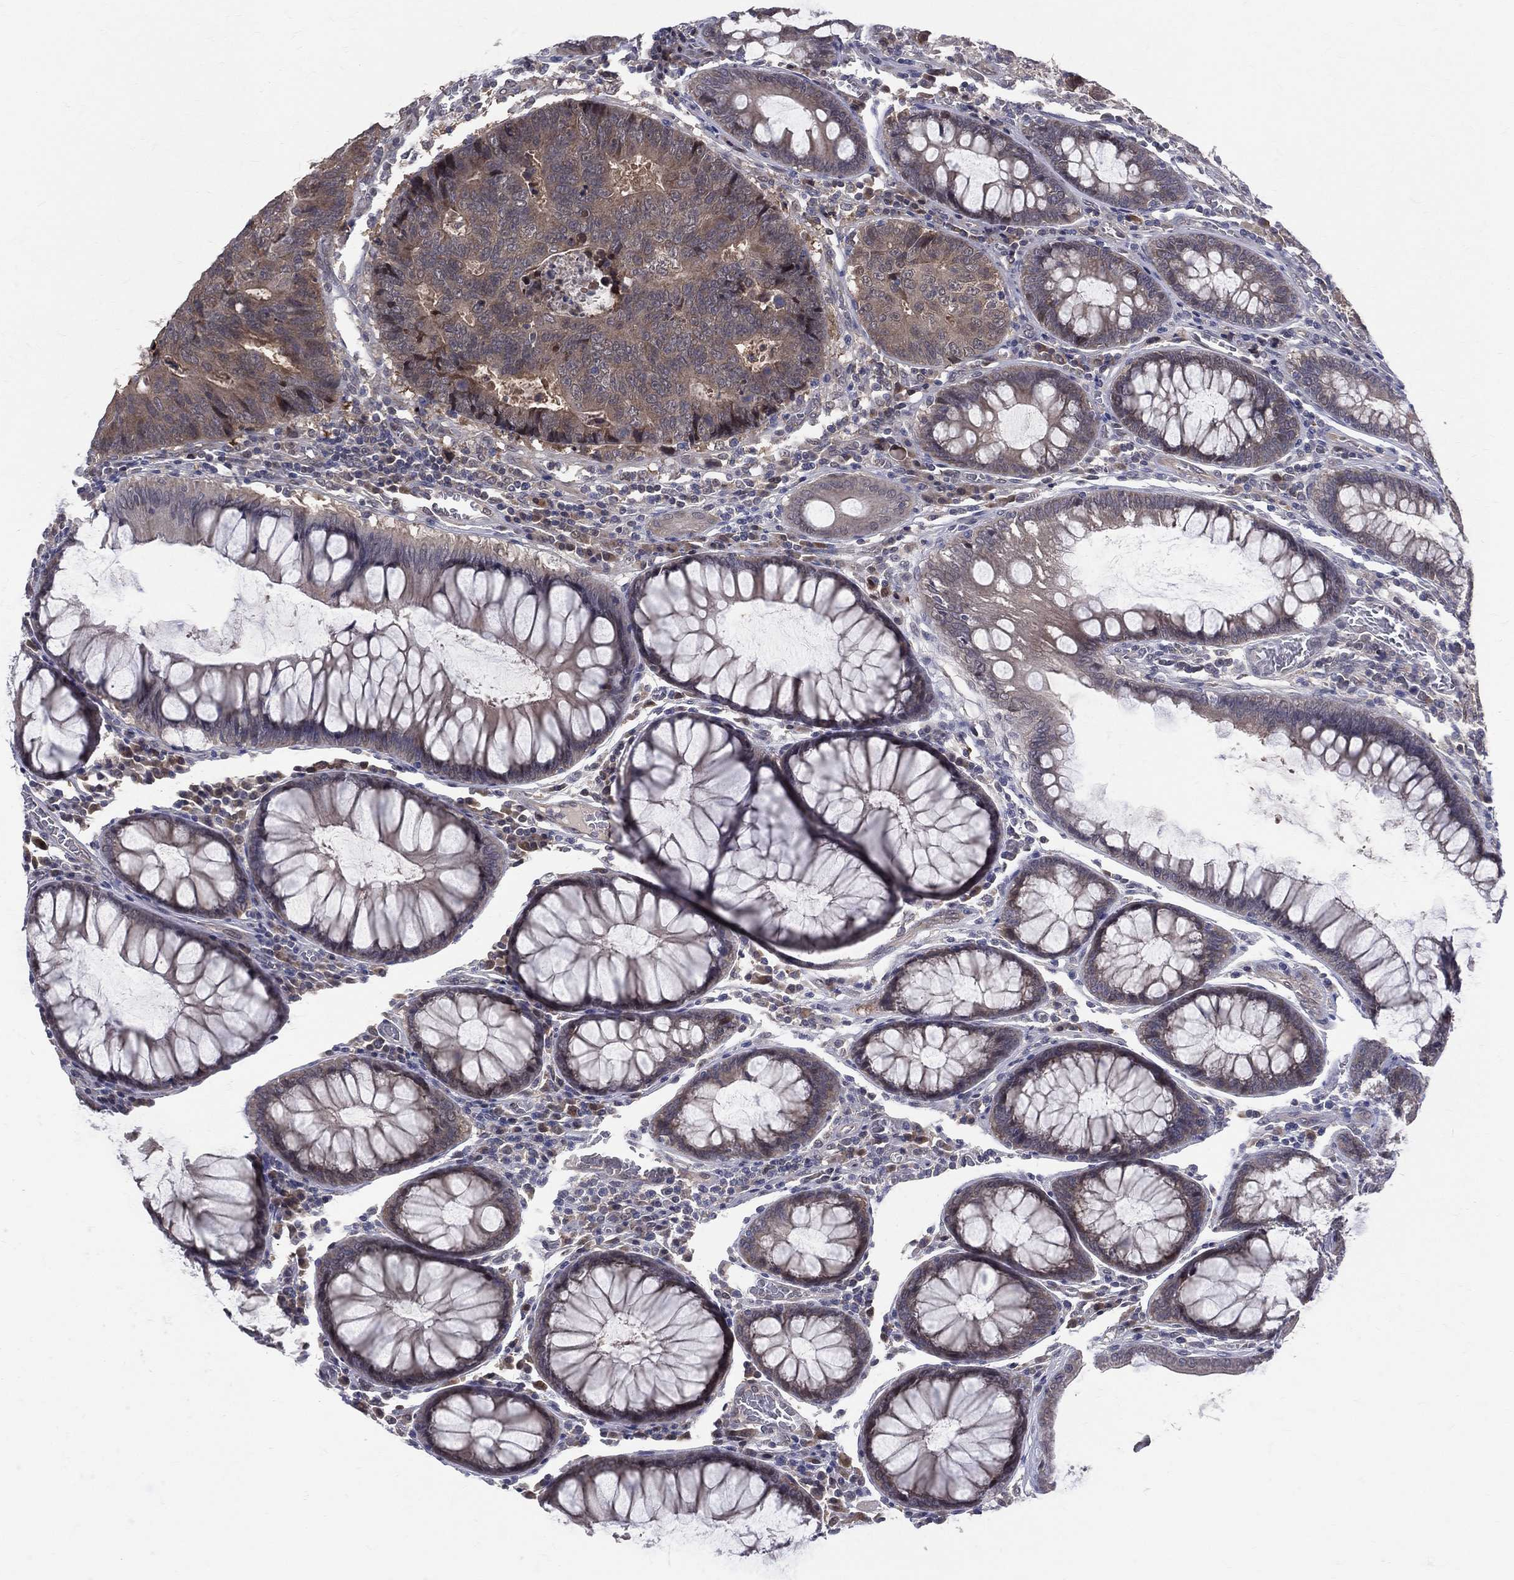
{"staining": {"intensity": "weak", "quantity": ">75%", "location": "cytoplasmic/membranous"}, "tissue": "colorectal cancer", "cell_type": "Tumor cells", "image_type": "cancer", "snomed": [{"axis": "morphology", "description": "Adenocarcinoma, NOS"}, {"axis": "topography", "description": "Colon"}], "caption": "A histopathology image of human colorectal adenocarcinoma stained for a protein demonstrates weak cytoplasmic/membranous brown staining in tumor cells. (Brightfield microscopy of DAB IHC at high magnification).", "gene": "DLG4", "patient": {"sex": "female", "age": 48}}